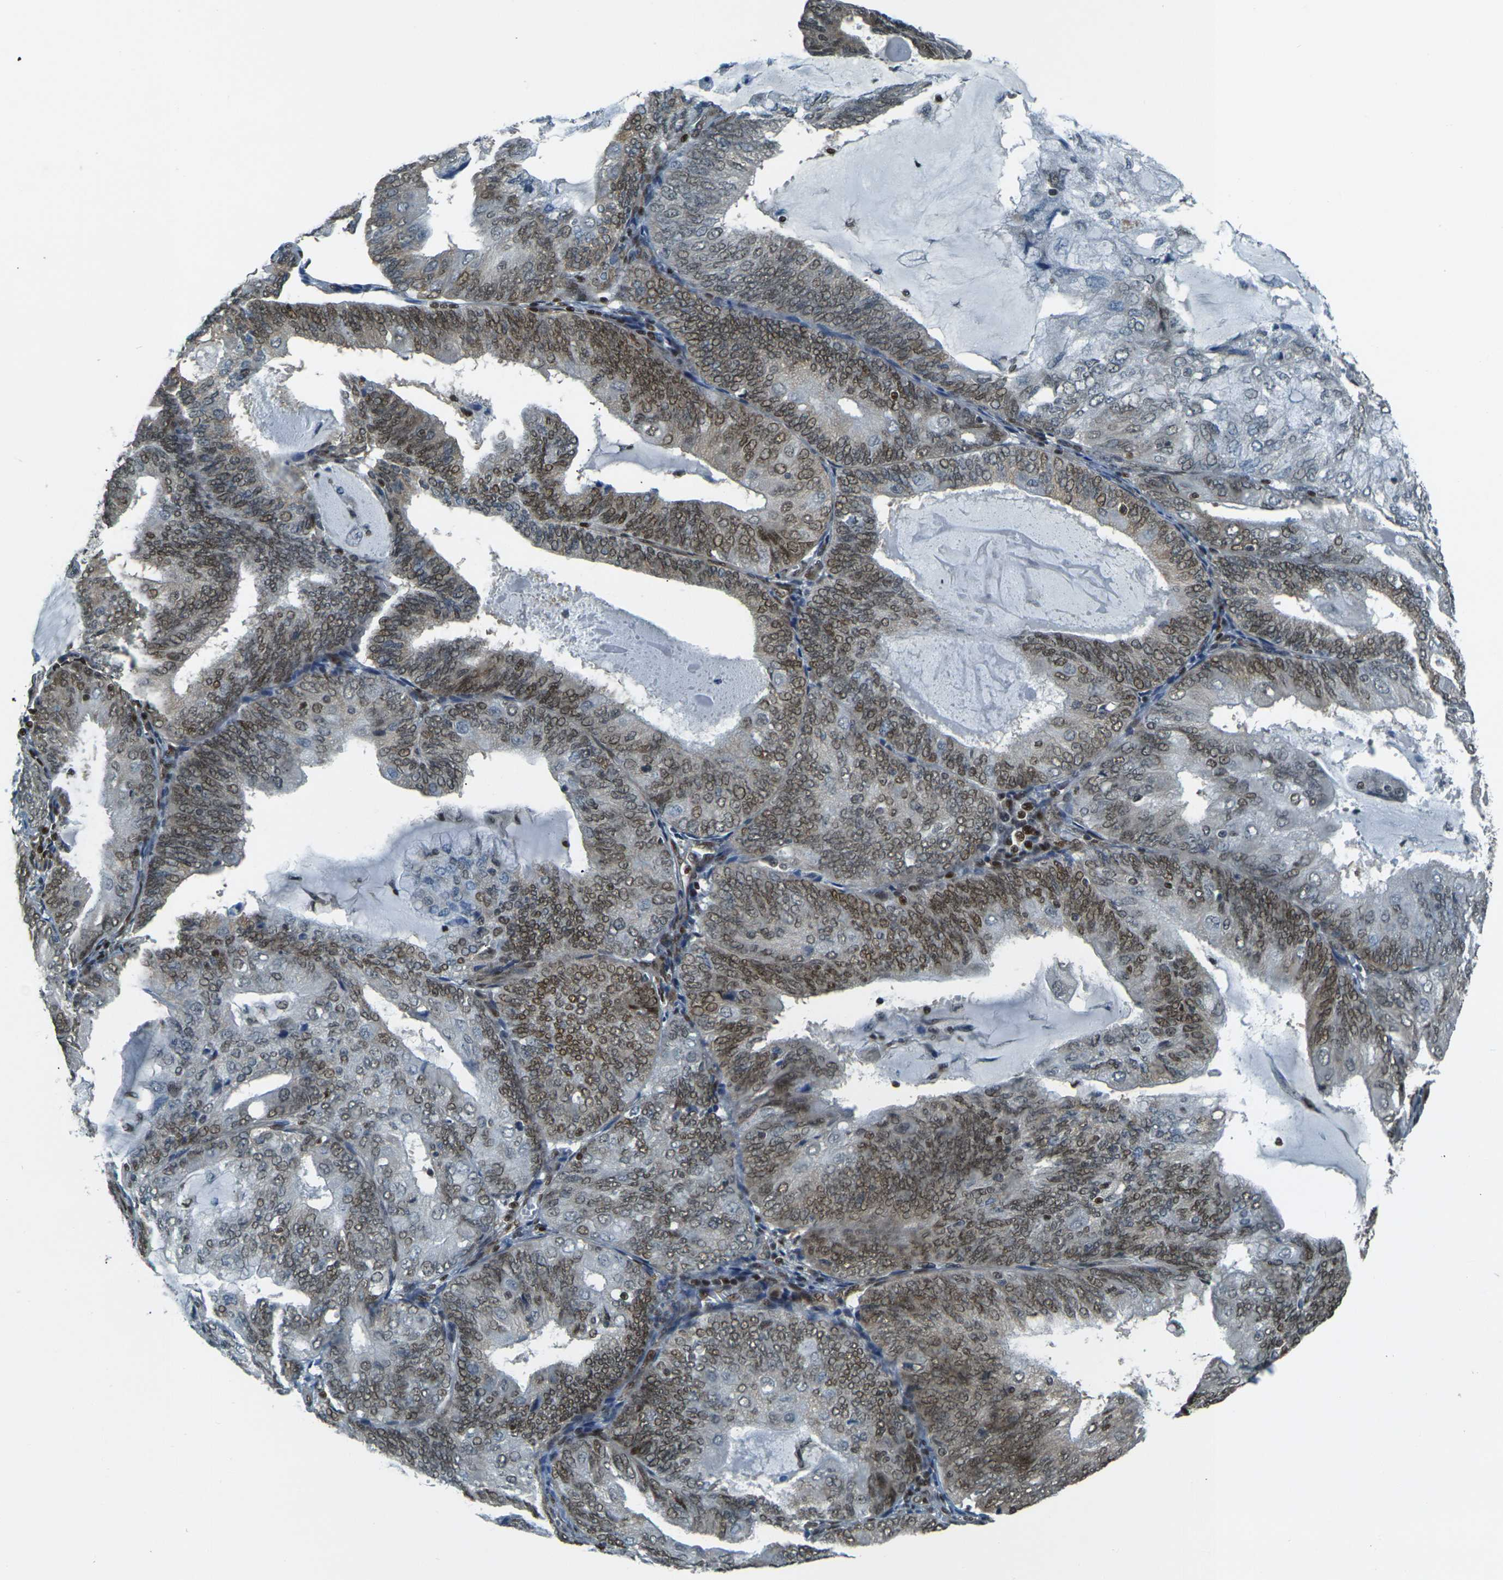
{"staining": {"intensity": "moderate", "quantity": "25%-75%", "location": "nuclear"}, "tissue": "endometrial cancer", "cell_type": "Tumor cells", "image_type": "cancer", "snomed": [{"axis": "morphology", "description": "Adenocarcinoma, NOS"}, {"axis": "topography", "description": "Endometrium"}], "caption": "Approximately 25%-75% of tumor cells in endometrial cancer display moderate nuclear protein positivity as visualized by brown immunohistochemical staining.", "gene": "NHEJ1", "patient": {"sex": "female", "age": 81}}